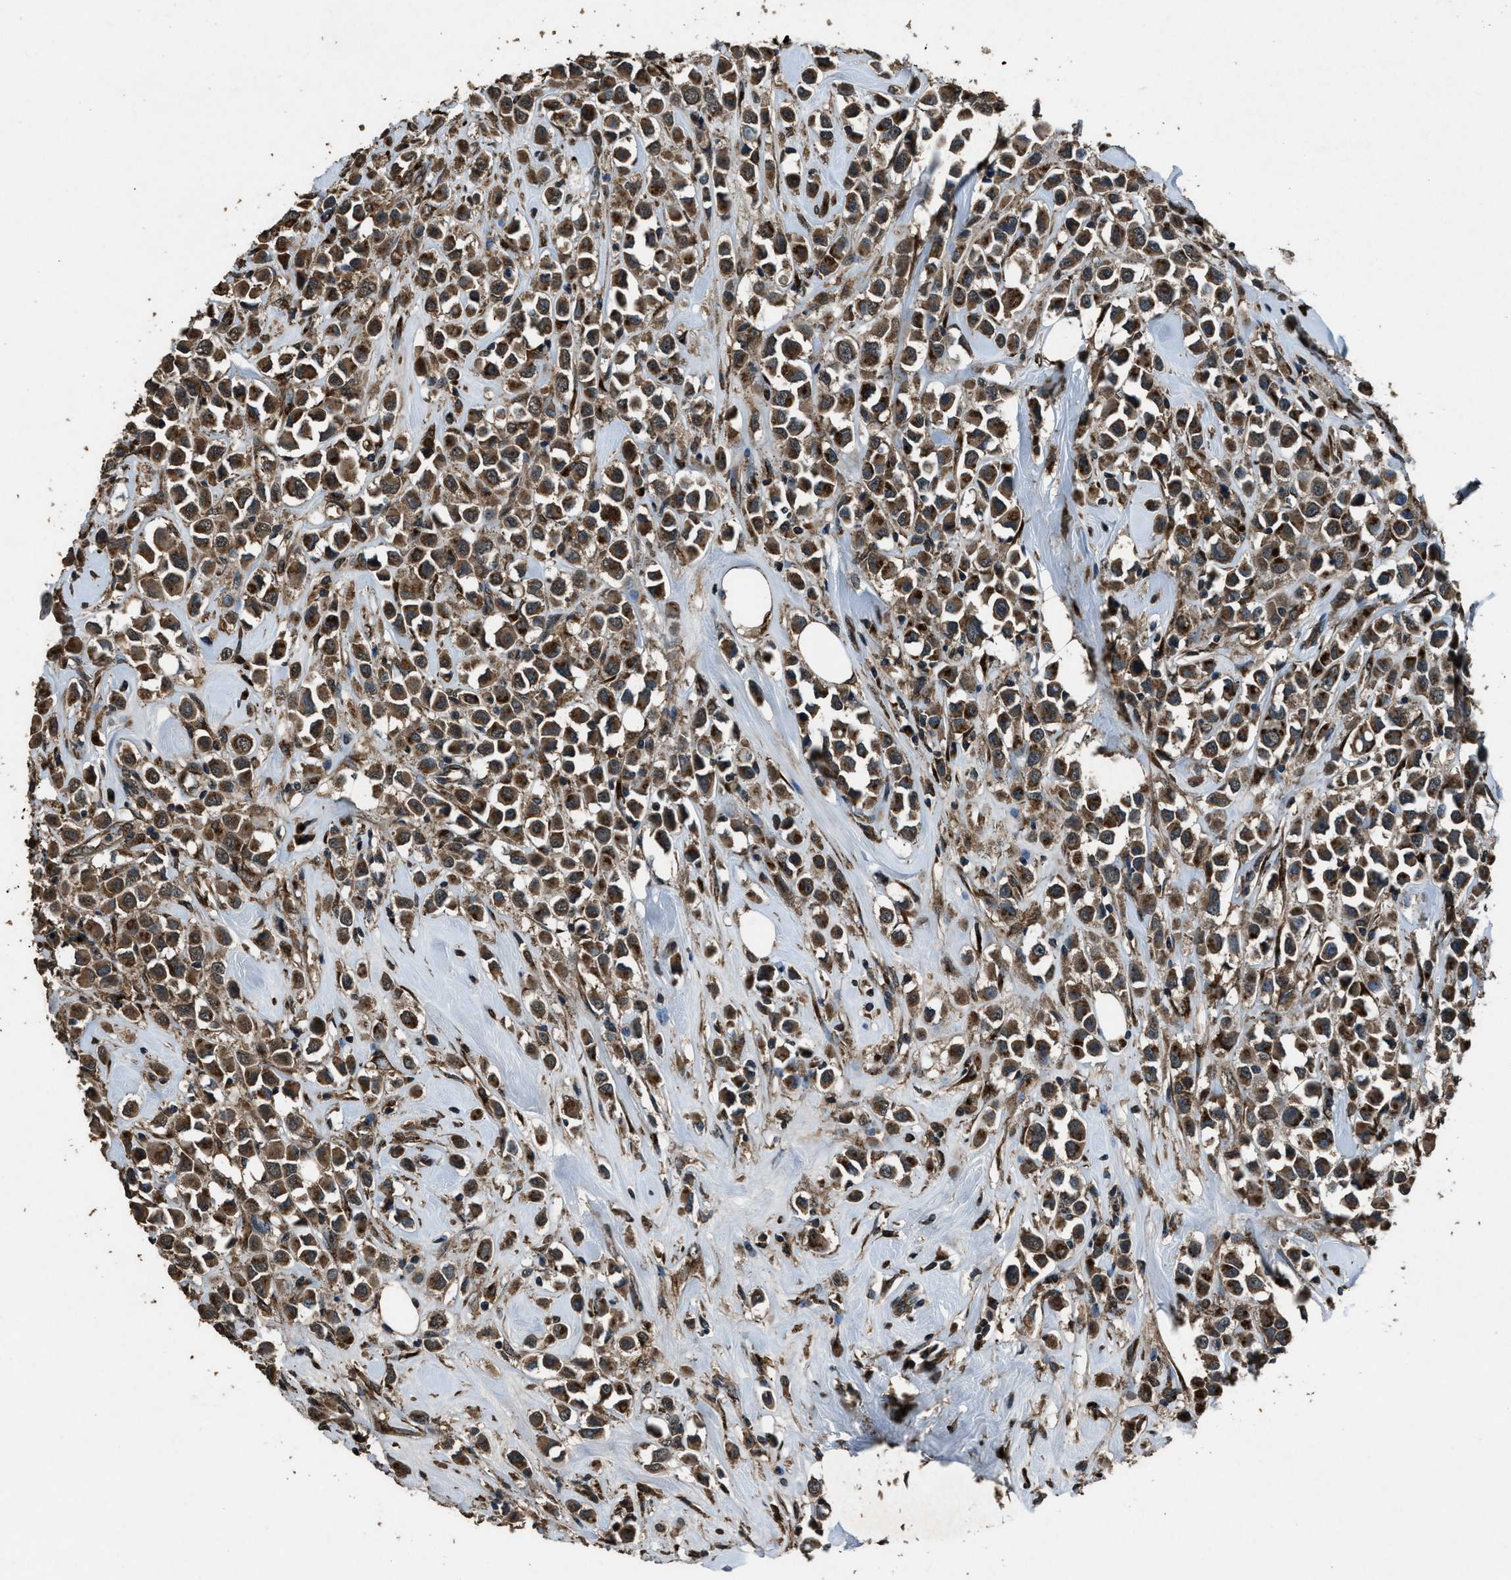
{"staining": {"intensity": "moderate", "quantity": ">75%", "location": "cytoplasmic/membranous"}, "tissue": "breast cancer", "cell_type": "Tumor cells", "image_type": "cancer", "snomed": [{"axis": "morphology", "description": "Duct carcinoma"}, {"axis": "topography", "description": "Breast"}], "caption": "A high-resolution image shows immunohistochemistry staining of breast intraductal carcinoma, which exhibits moderate cytoplasmic/membranous staining in approximately >75% of tumor cells.", "gene": "SLC38A10", "patient": {"sex": "female", "age": 61}}